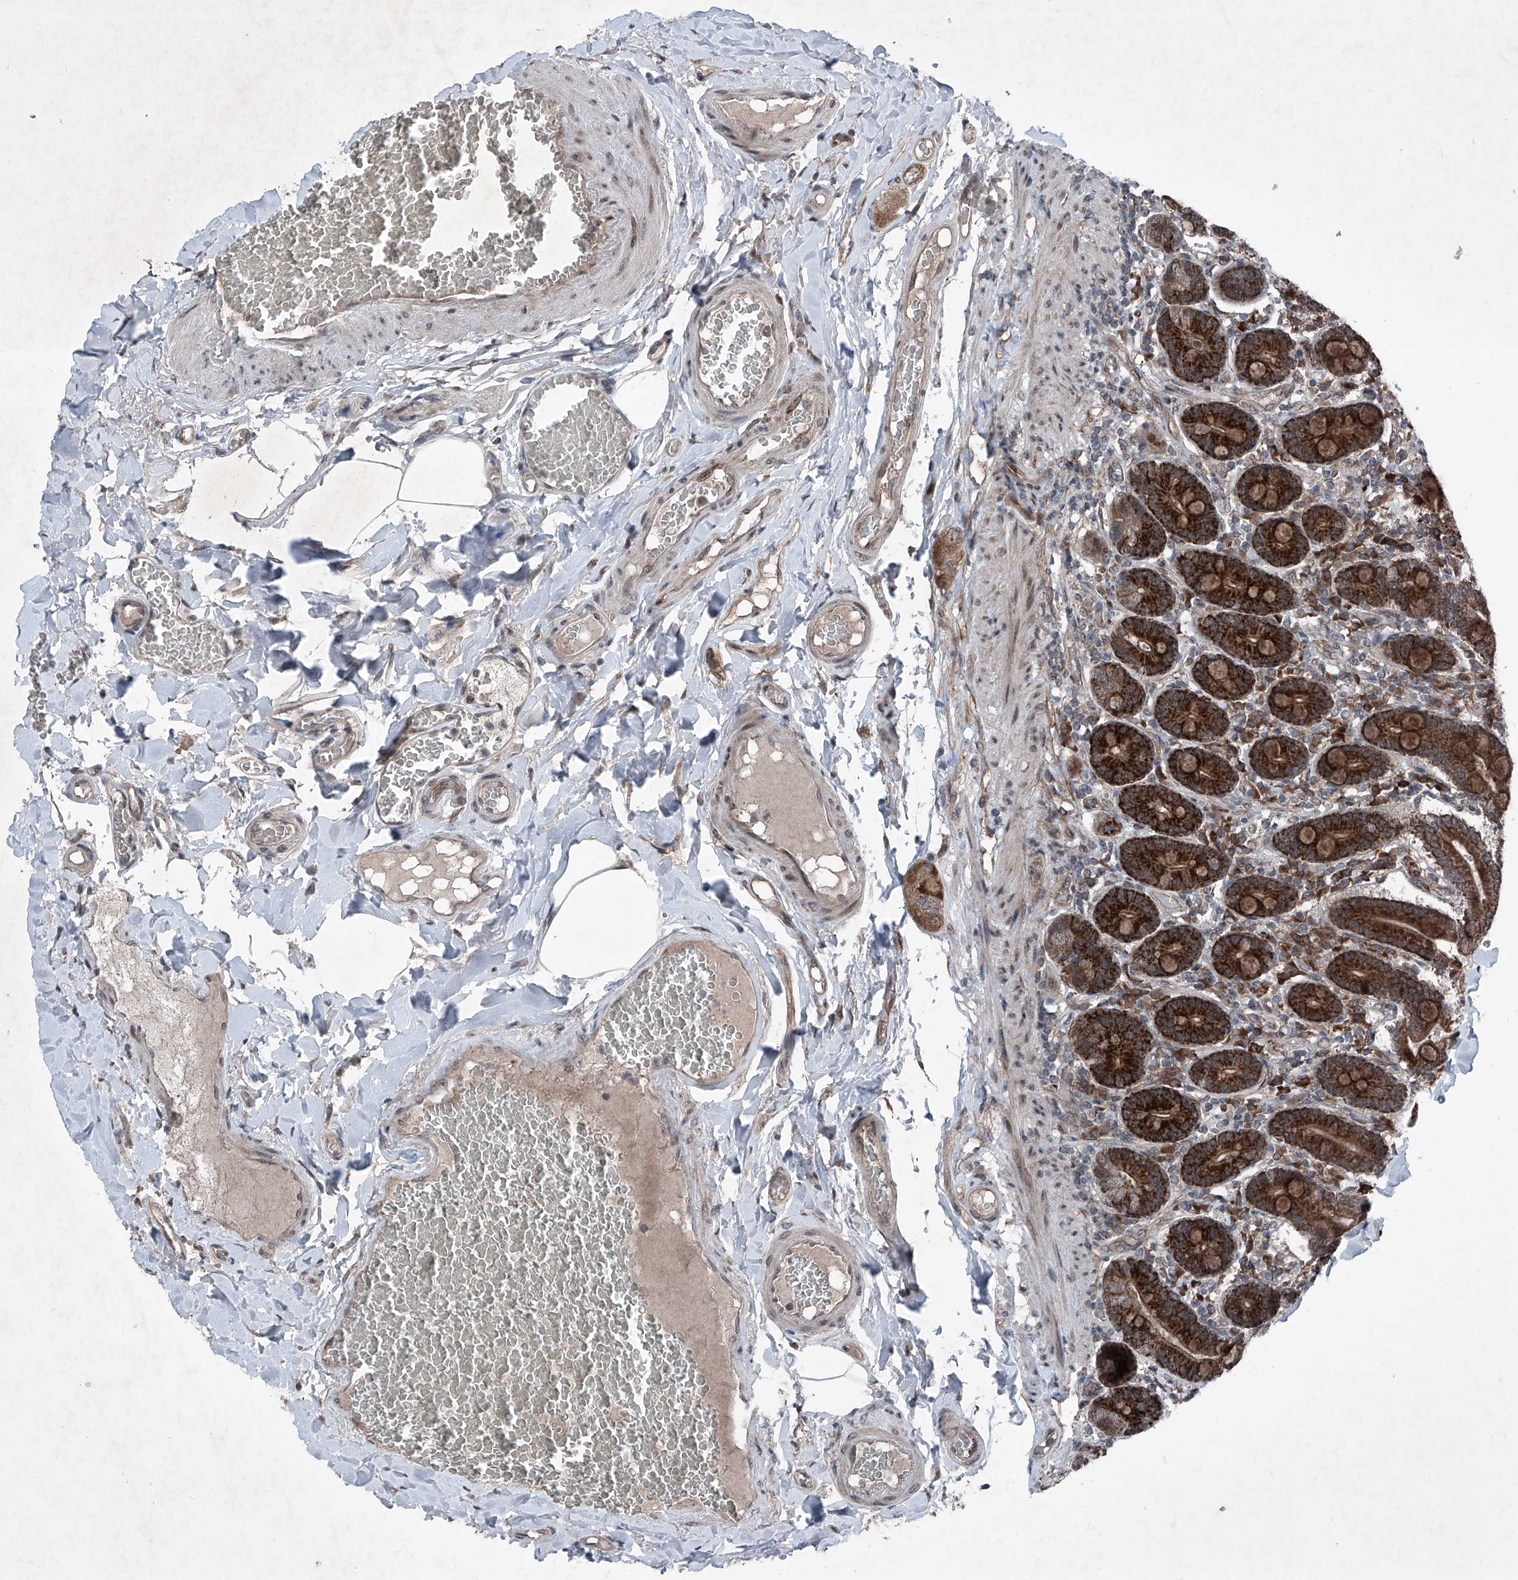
{"staining": {"intensity": "strong", "quantity": ">75%", "location": "cytoplasmic/membranous"}, "tissue": "duodenum", "cell_type": "Glandular cells", "image_type": "normal", "snomed": [{"axis": "morphology", "description": "Normal tissue, NOS"}, {"axis": "topography", "description": "Duodenum"}], "caption": "Duodenum stained for a protein (brown) demonstrates strong cytoplasmic/membranous positive staining in about >75% of glandular cells.", "gene": "COA7", "patient": {"sex": "female", "age": 62}}